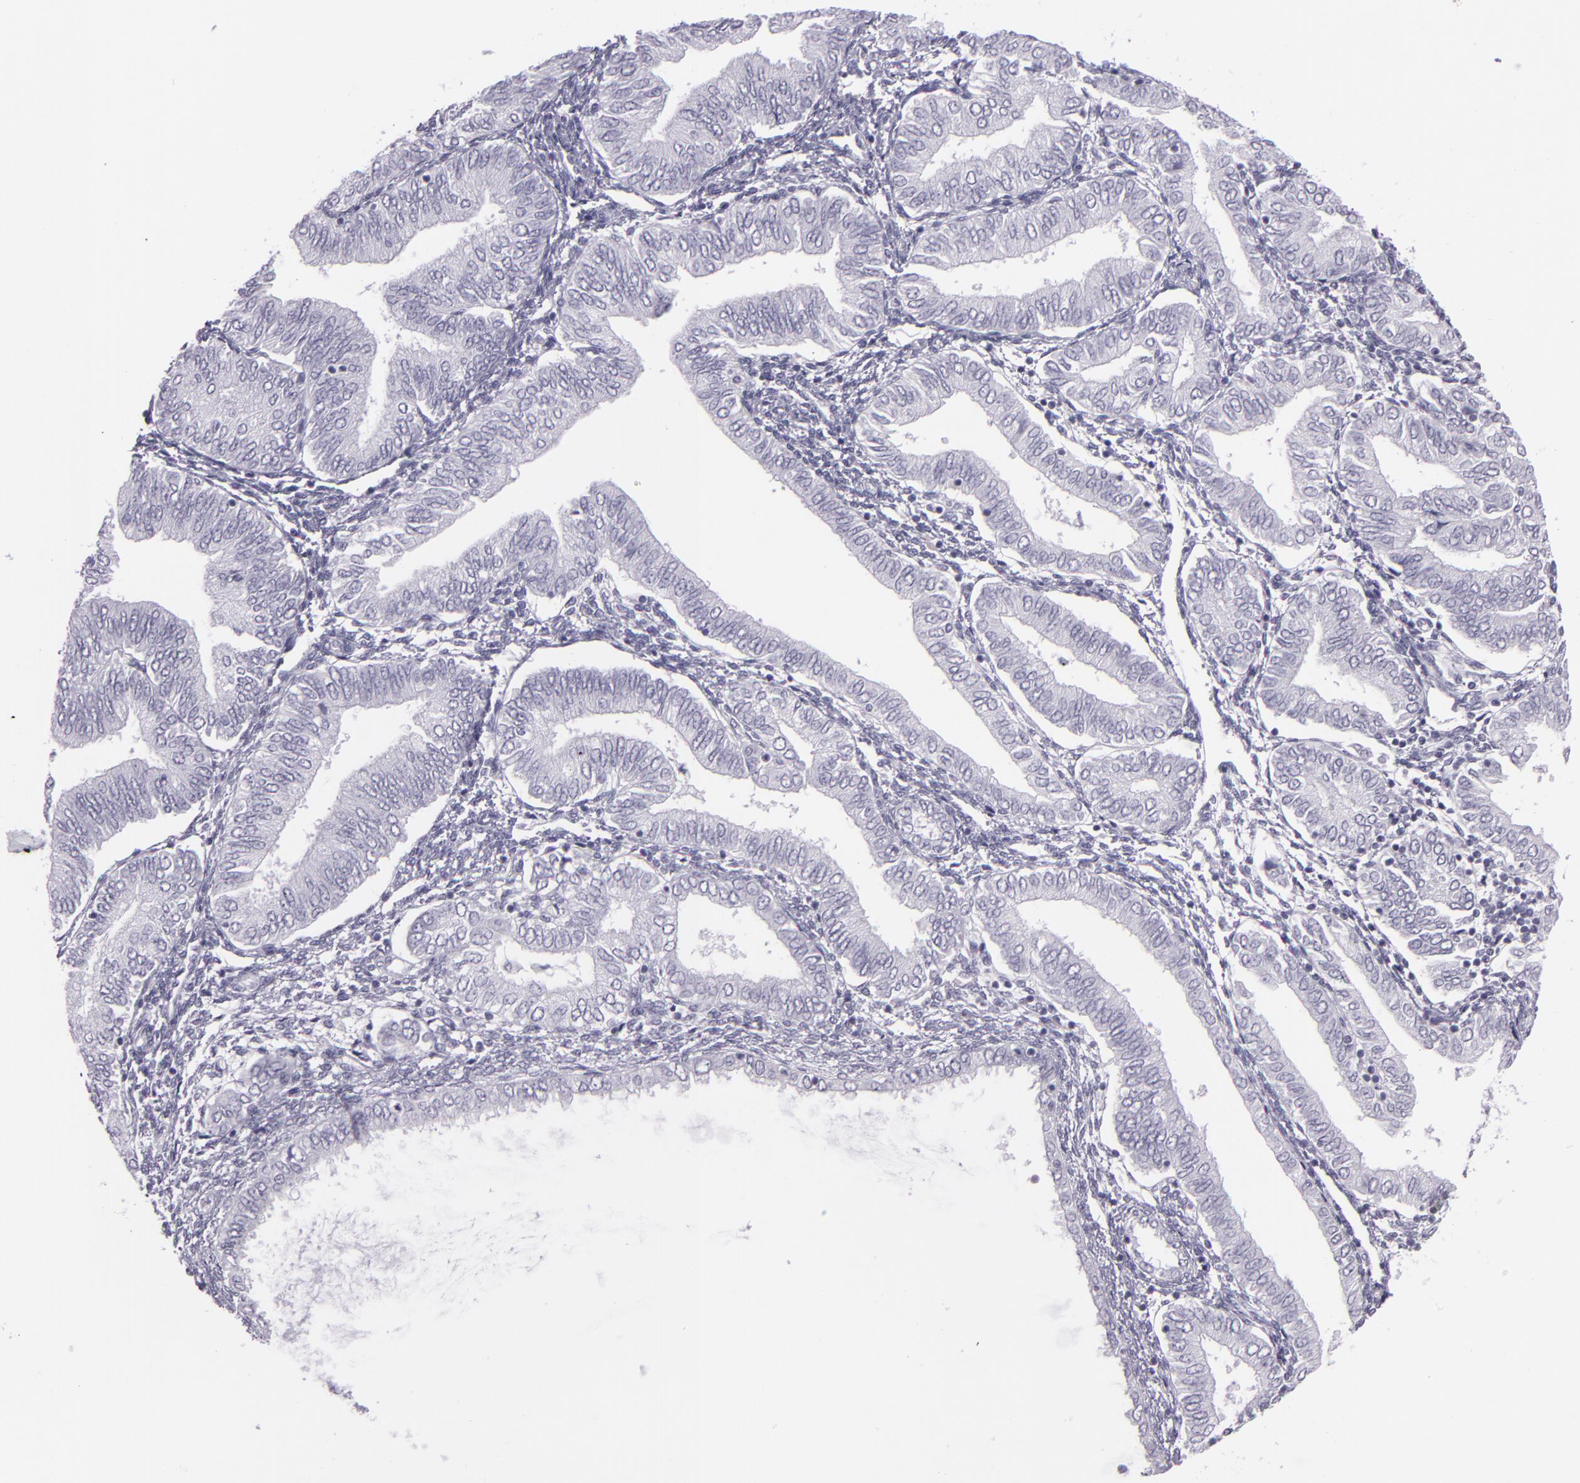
{"staining": {"intensity": "negative", "quantity": "none", "location": "none"}, "tissue": "endometrial cancer", "cell_type": "Tumor cells", "image_type": "cancer", "snomed": [{"axis": "morphology", "description": "Adenocarcinoma, NOS"}, {"axis": "topography", "description": "Endometrium"}], "caption": "Tumor cells show no significant protein expression in endometrial cancer.", "gene": "MCM3", "patient": {"sex": "female", "age": 51}}